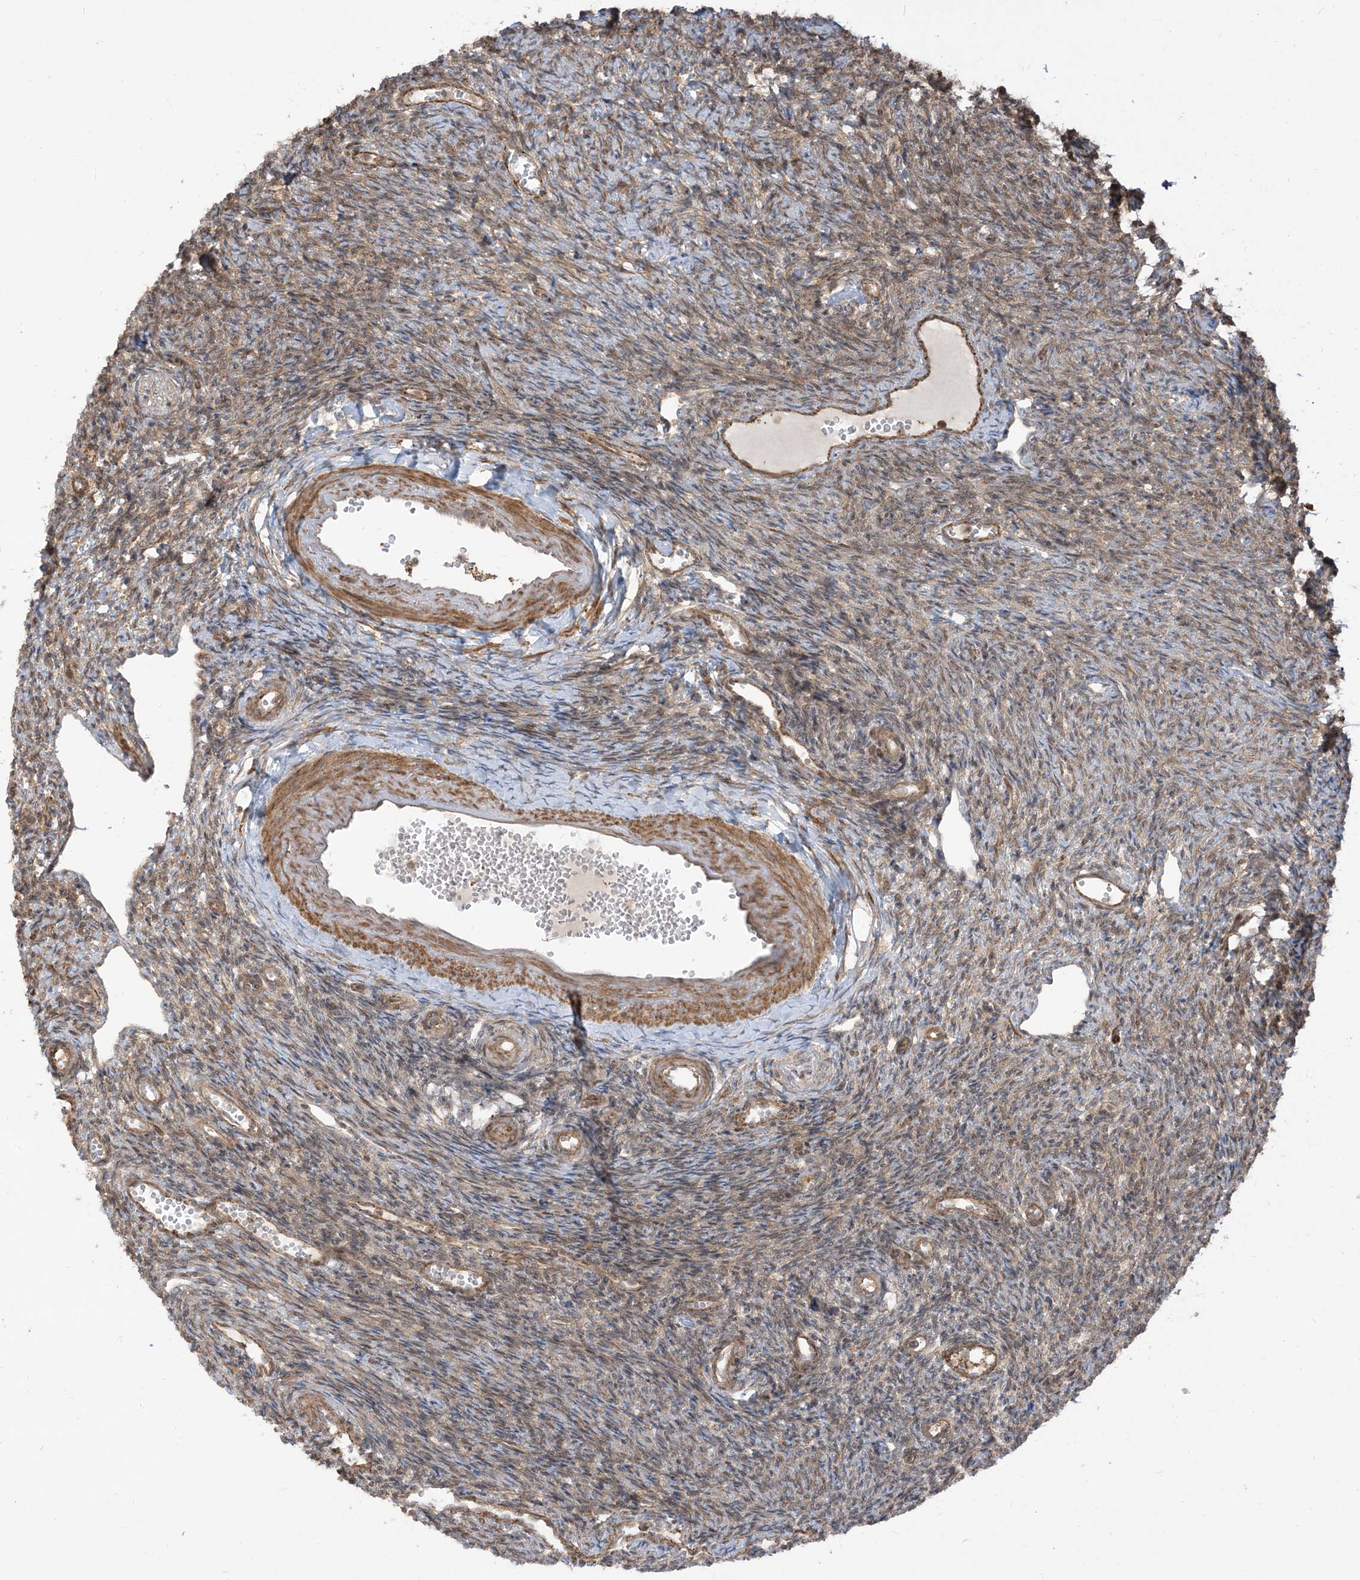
{"staining": {"intensity": "strong", "quantity": ">75%", "location": "cytoplasmic/membranous"}, "tissue": "ovary", "cell_type": "Follicle cells", "image_type": "normal", "snomed": [{"axis": "morphology", "description": "Normal tissue, NOS"}, {"axis": "morphology", "description": "Cyst, NOS"}, {"axis": "topography", "description": "Ovary"}], "caption": "This micrograph exhibits IHC staining of unremarkable human ovary, with high strong cytoplasmic/membranous expression in about >75% of follicle cells.", "gene": "TBCC", "patient": {"sex": "female", "age": 33}}